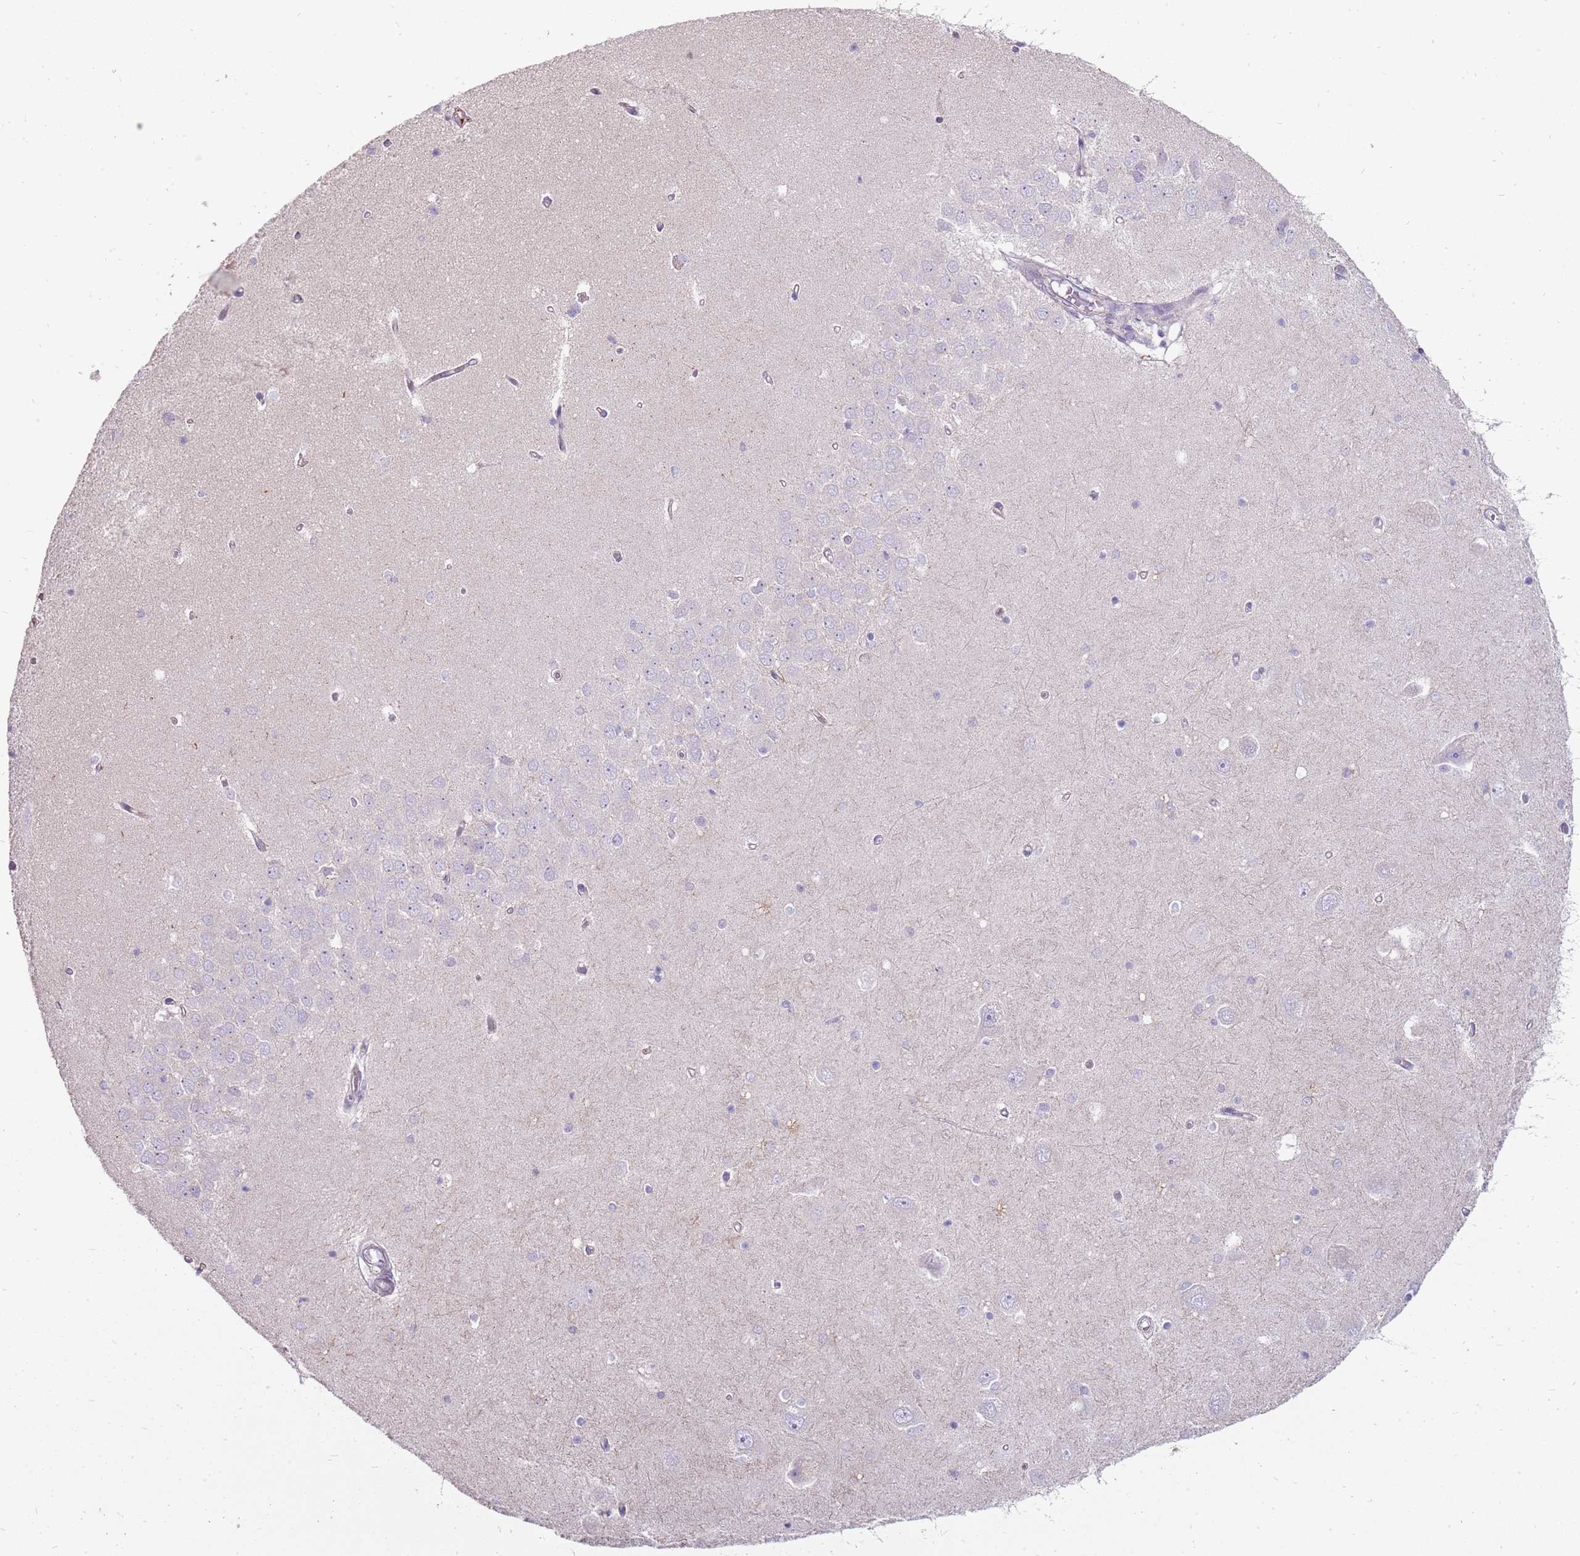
{"staining": {"intensity": "negative", "quantity": "none", "location": "none"}, "tissue": "hippocampus", "cell_type": "Glial cells", "image_type": "normal", "snomed": [{"axis": "morphology", "description": "Normal tissue, NOS"}, {"axis": "topography", "description": "Hippocampus"}], "caption": "This is a image of immunohistochemistry staining of normal hippocampus, which shows no expression in glial cells.", "gene": "MCUB", "patient": {"sex": "male", "age": 45}}